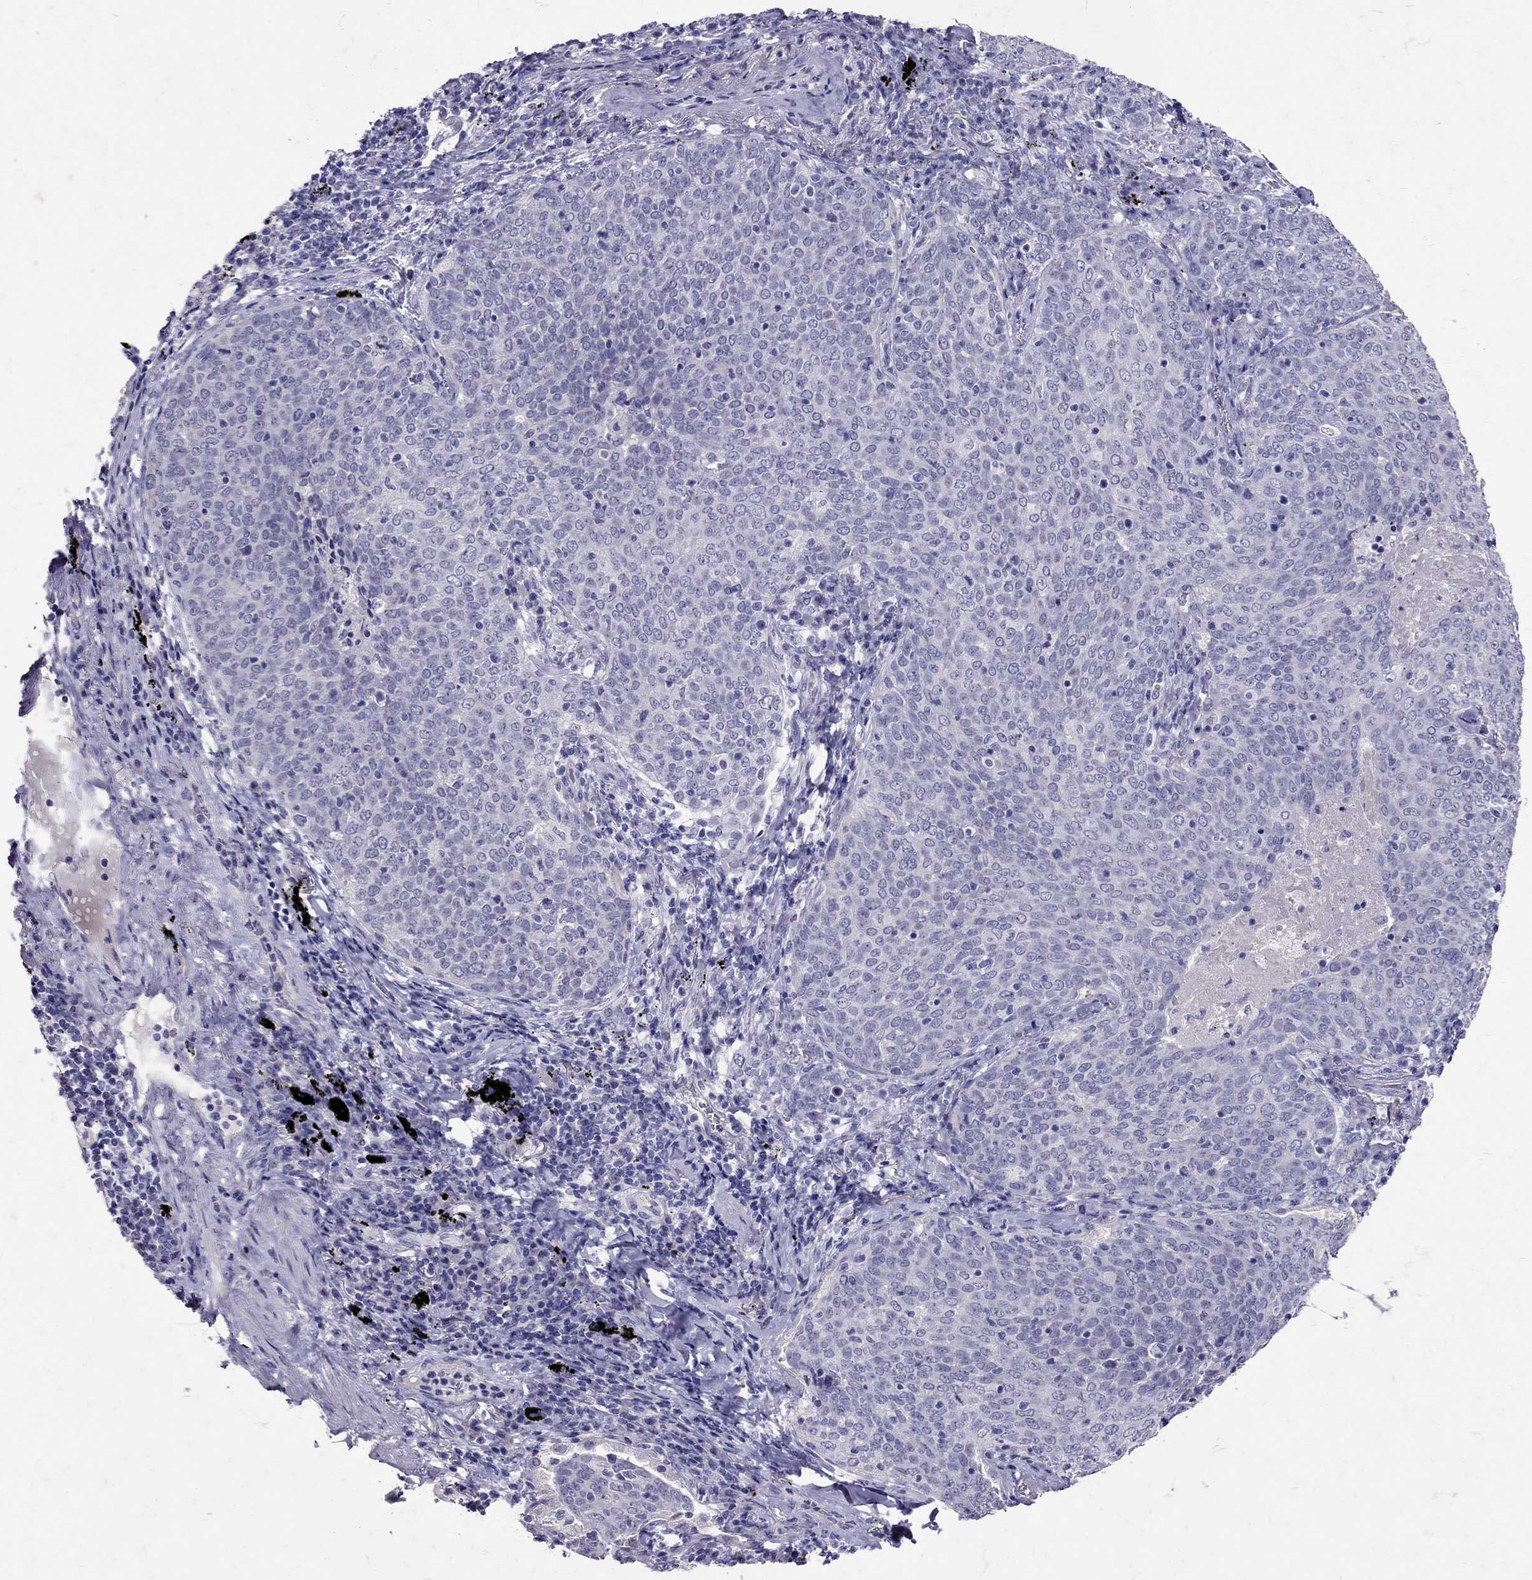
{"staining": {"intensity": "negative", "quantity": "none", "location": "none"}, "tissue": "lung cancer", "cell_type": "Tumor cells", "image_type": "cancer", "snomed": [{"axis": "morphology", "description": "Squamous cell carcinoma, NOS"}, {"axis": "topography", "description": "Lung"}], "caption": "High magnification brightfield microscopy of lung squamous cell carcinoma stained with DAB (3,3'-diaminobenzidine) (brown) and counterstained with hematoxylin (blue): tumor cells show no significant expression.", "gene": "SST", "patient": {"sex": "male", "age": 82}}